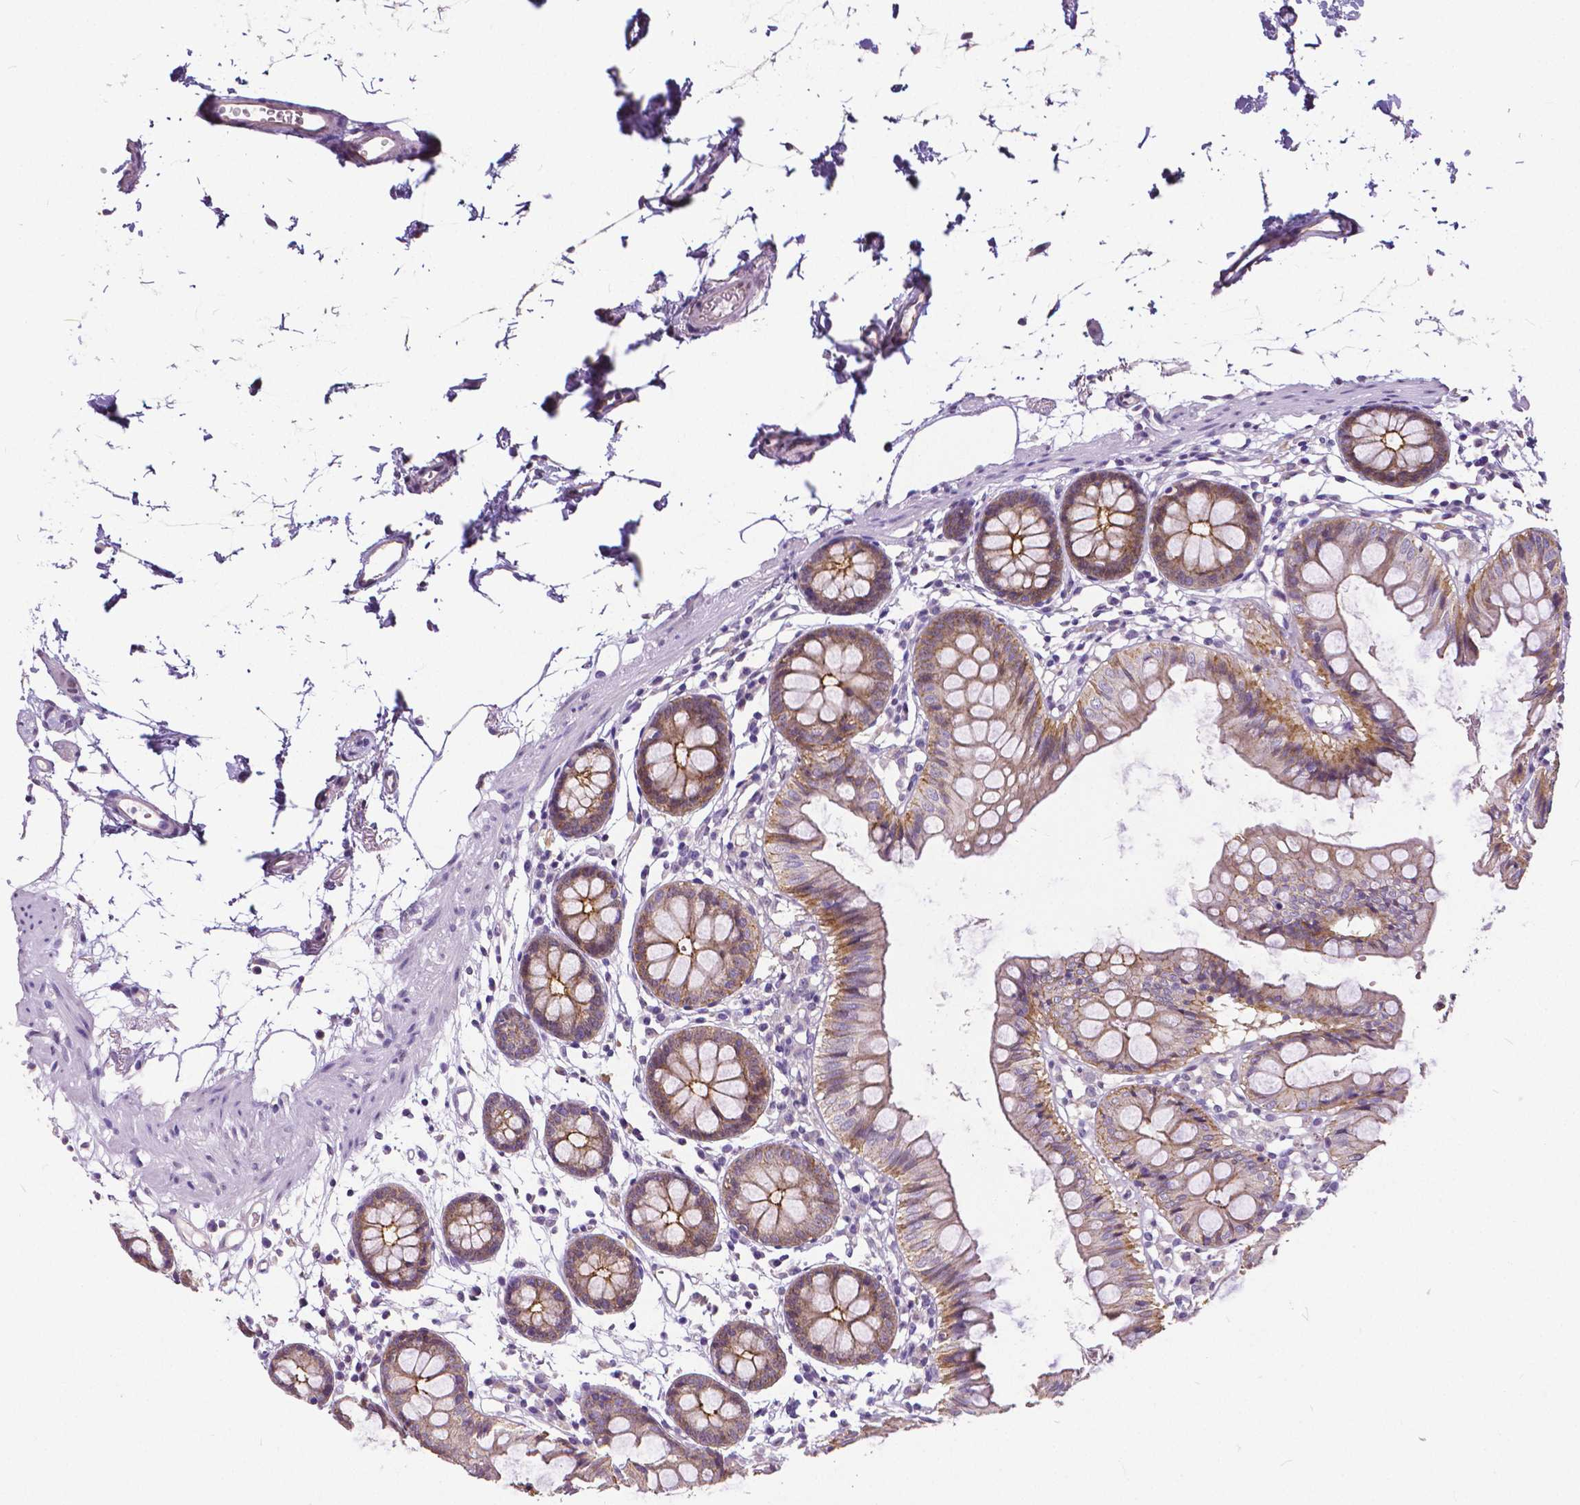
{"staining": {"intensity": "negative", "quantity": "none", "location": "none"}, "tissue": "colon", "cell_type": "Endothelial cells", "image_type": "normal", "snomed": [{"axis": "morphology", "description": "Normal tissue, NOS"}, {"axis": "topography", "description": "Colon"}], "caption": "IHC micrograph of benign colon: colon stained with DAB displays no significant protein positivity in endothelial cells.", "gene": "OCLN", "patient": {"sex": "female", "age": 84}}